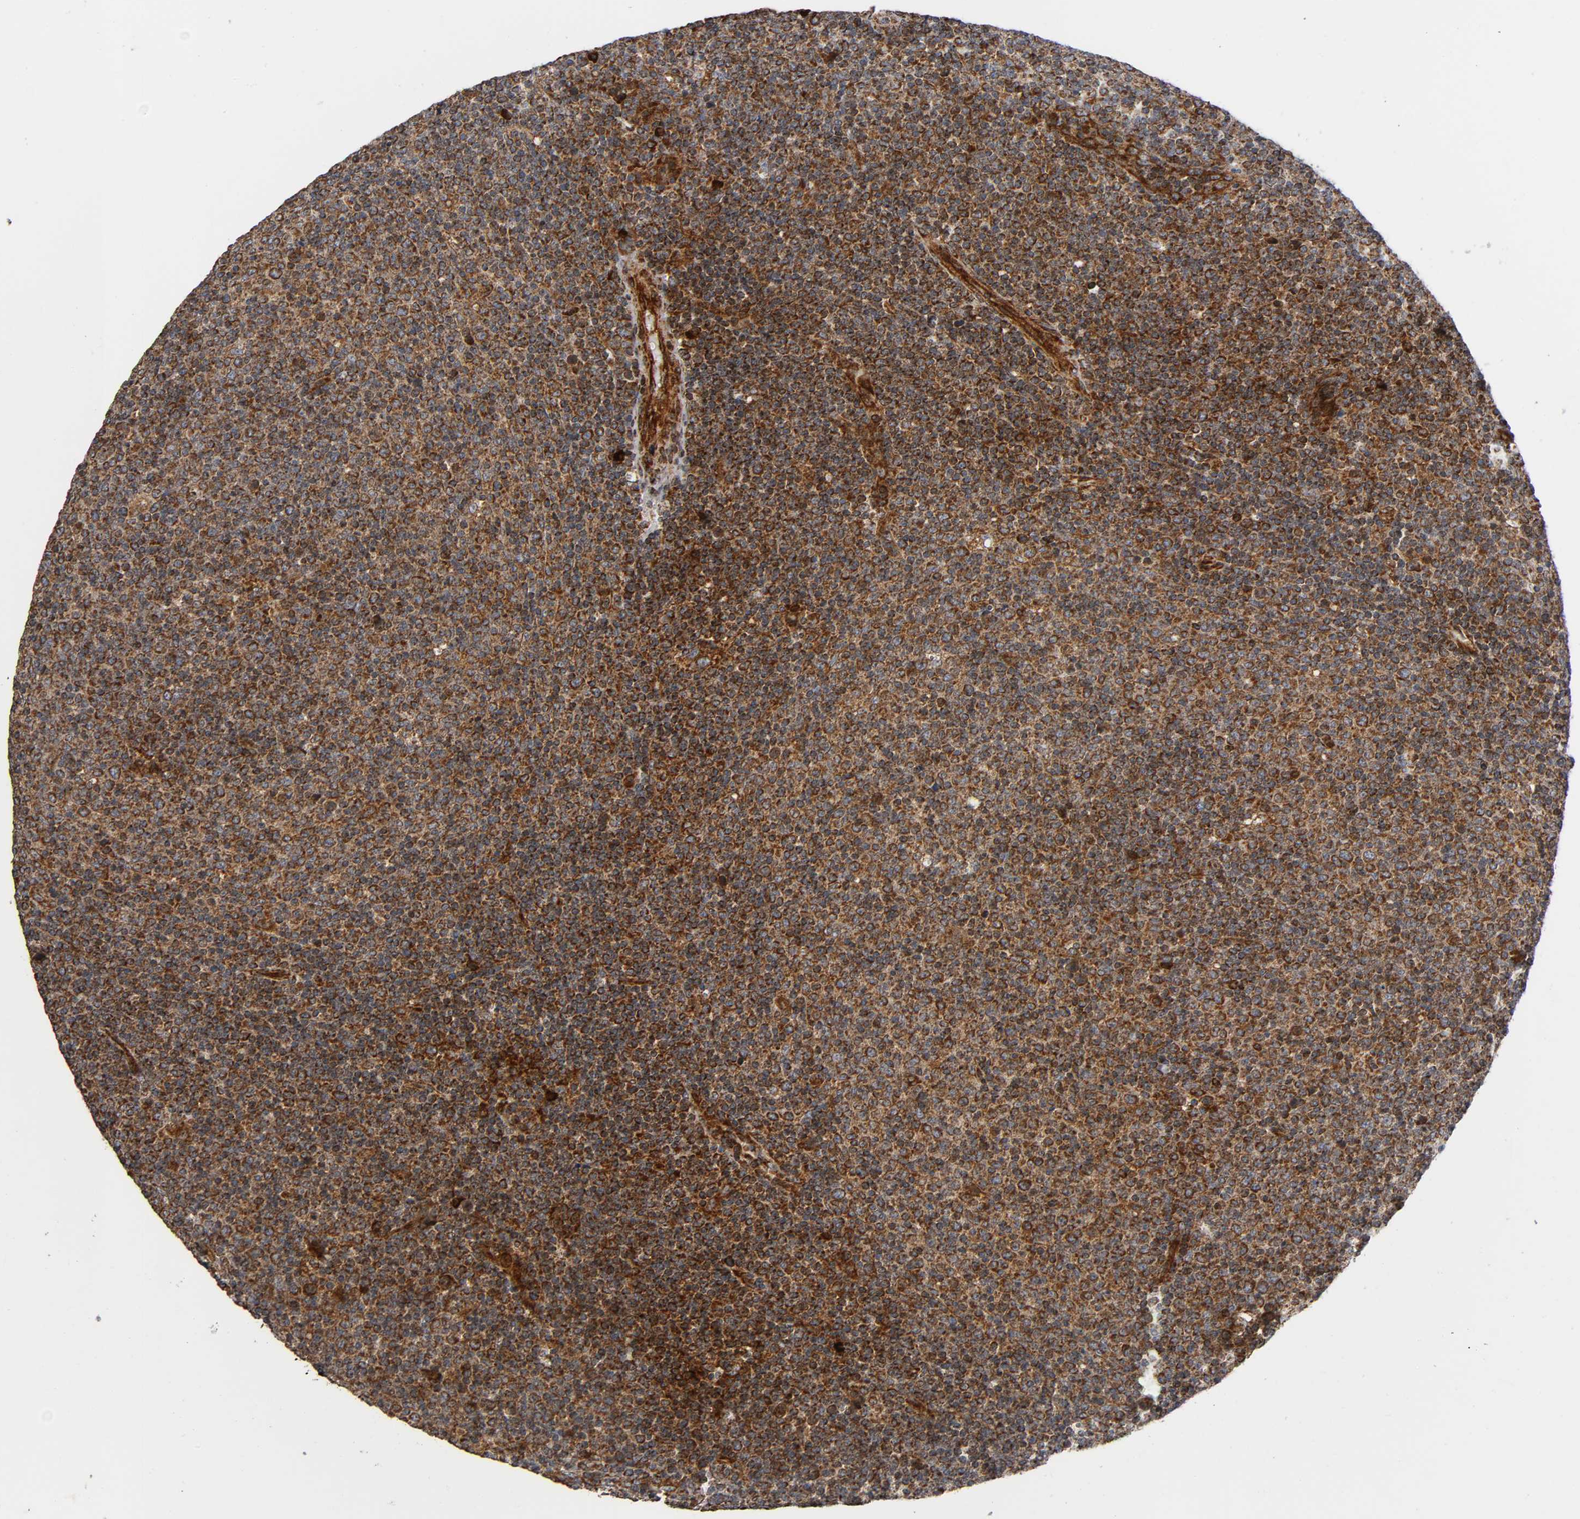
{"staining": {"intensity": "strong", "quantity": "25%-75%", "location": "cytoplasmic/membranous"}, "tissue": "lymphoma", "cell_type": "Tumor cells", "image_type": "cancer", "snomed": [{"axis": "morphology", "description": "Malignant lymphoma, non-Hodgkin's type, Low grade"}, {"axis": "topography", "description": "Lymph node"}], "caption": "High-magnification brightfield microscopy of malignant lymphoma, non-Hodgkin's type (low-grade) stained with DAB (brown) and counterstained with hematoxylin (blue). tumor cells exhibit strong cytoplasmic/membranous expression is identified in about25%-75% of cells. (Stains: DAB (3,3'-diaminobenzidine) in brown, nuclei in blue, Microscopy: brightfield microscopy at high magnification).", "gene": "MAP3K1", "patient": {"sex": "male", "age": 70}}